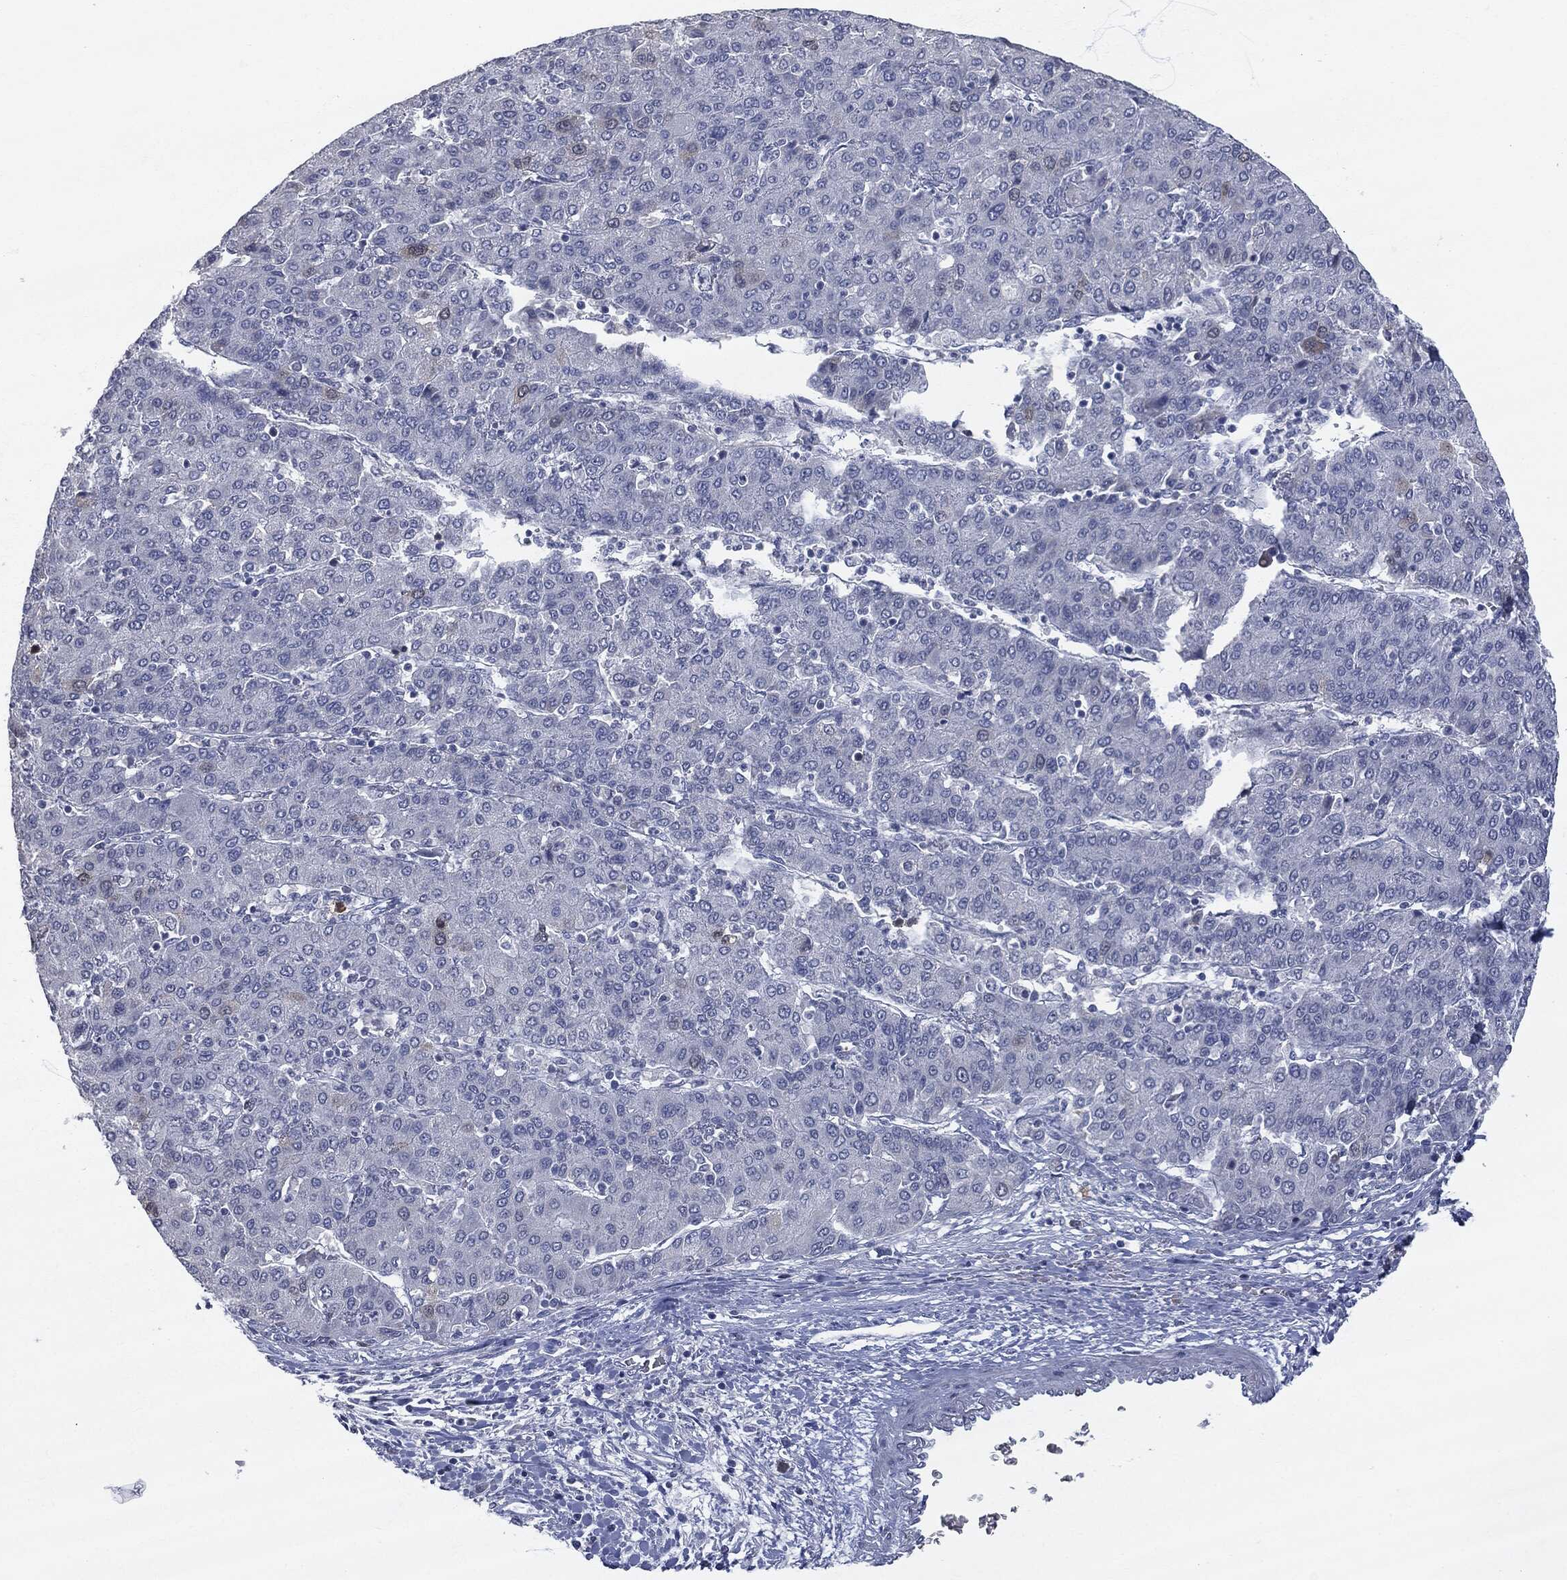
{"staining": {"intensity": "negative", "quantity": "none", "location": "none"}, "tissue": "liver cancer", "cell_type": "Tumor cells", "image_type": "cancer", "snomed": [{"axis": "morphology", "description": "Carcinoma, Hepatocellular, NOS"}, {"axis": "topography", "description": "Liver"}], "caption": "An immunohistochemistry (IHC) image of hepatocellular carcinoma (liver) is shown. There is no staining in tumor cells of hepatocellular carcinoma (liver). (DAB immunohistochemistry (IHC), high magnification).", "gene": "UBE2C", "patient": {"sex": "male", "age": 65}}